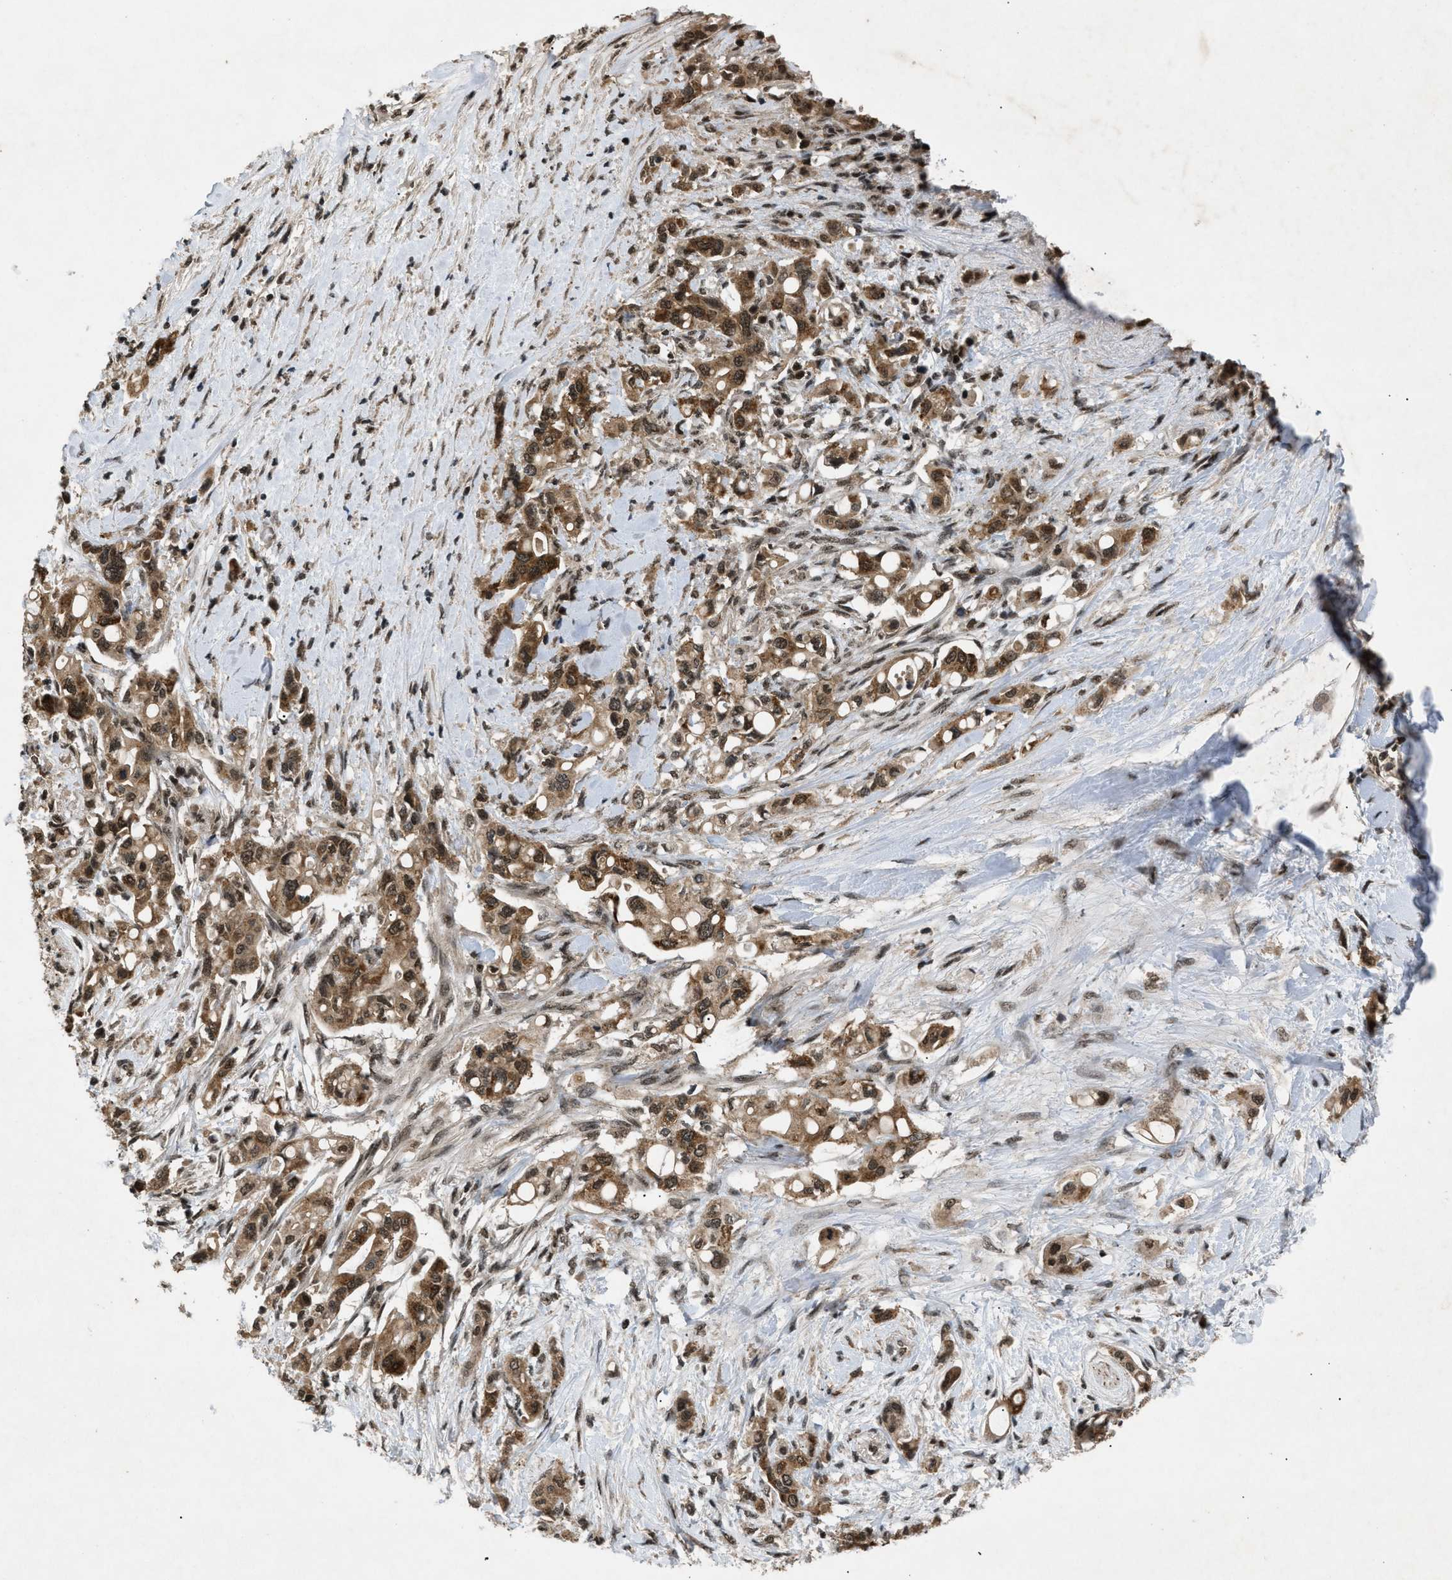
{"staining": {"intensity": "moderate", "quantity": ">75%", "location": "cytoplasmic/membranous,nuclear"}, "tissue": "pancreatic cancer", "cell_type": "Tumor cells", "image_type": "cancer", "snomed": [{"axis": "morphology", "description": "Adenocarcinoma, NOS"}, {"axis": "topography", "description": "Pancreas"}], "caption": "Immunohistochemical staining of pancreatic cancer (adenocarcinoma) demonstrates moderate cytoplasmic/membranous and nuclear protein expression in approximately >75% of tumor cells. (DAB IHC, brown staining for protein, blue staining for nuclei).", "gene": "RBM5", "patient": {"sex": "female", "age": 56}}